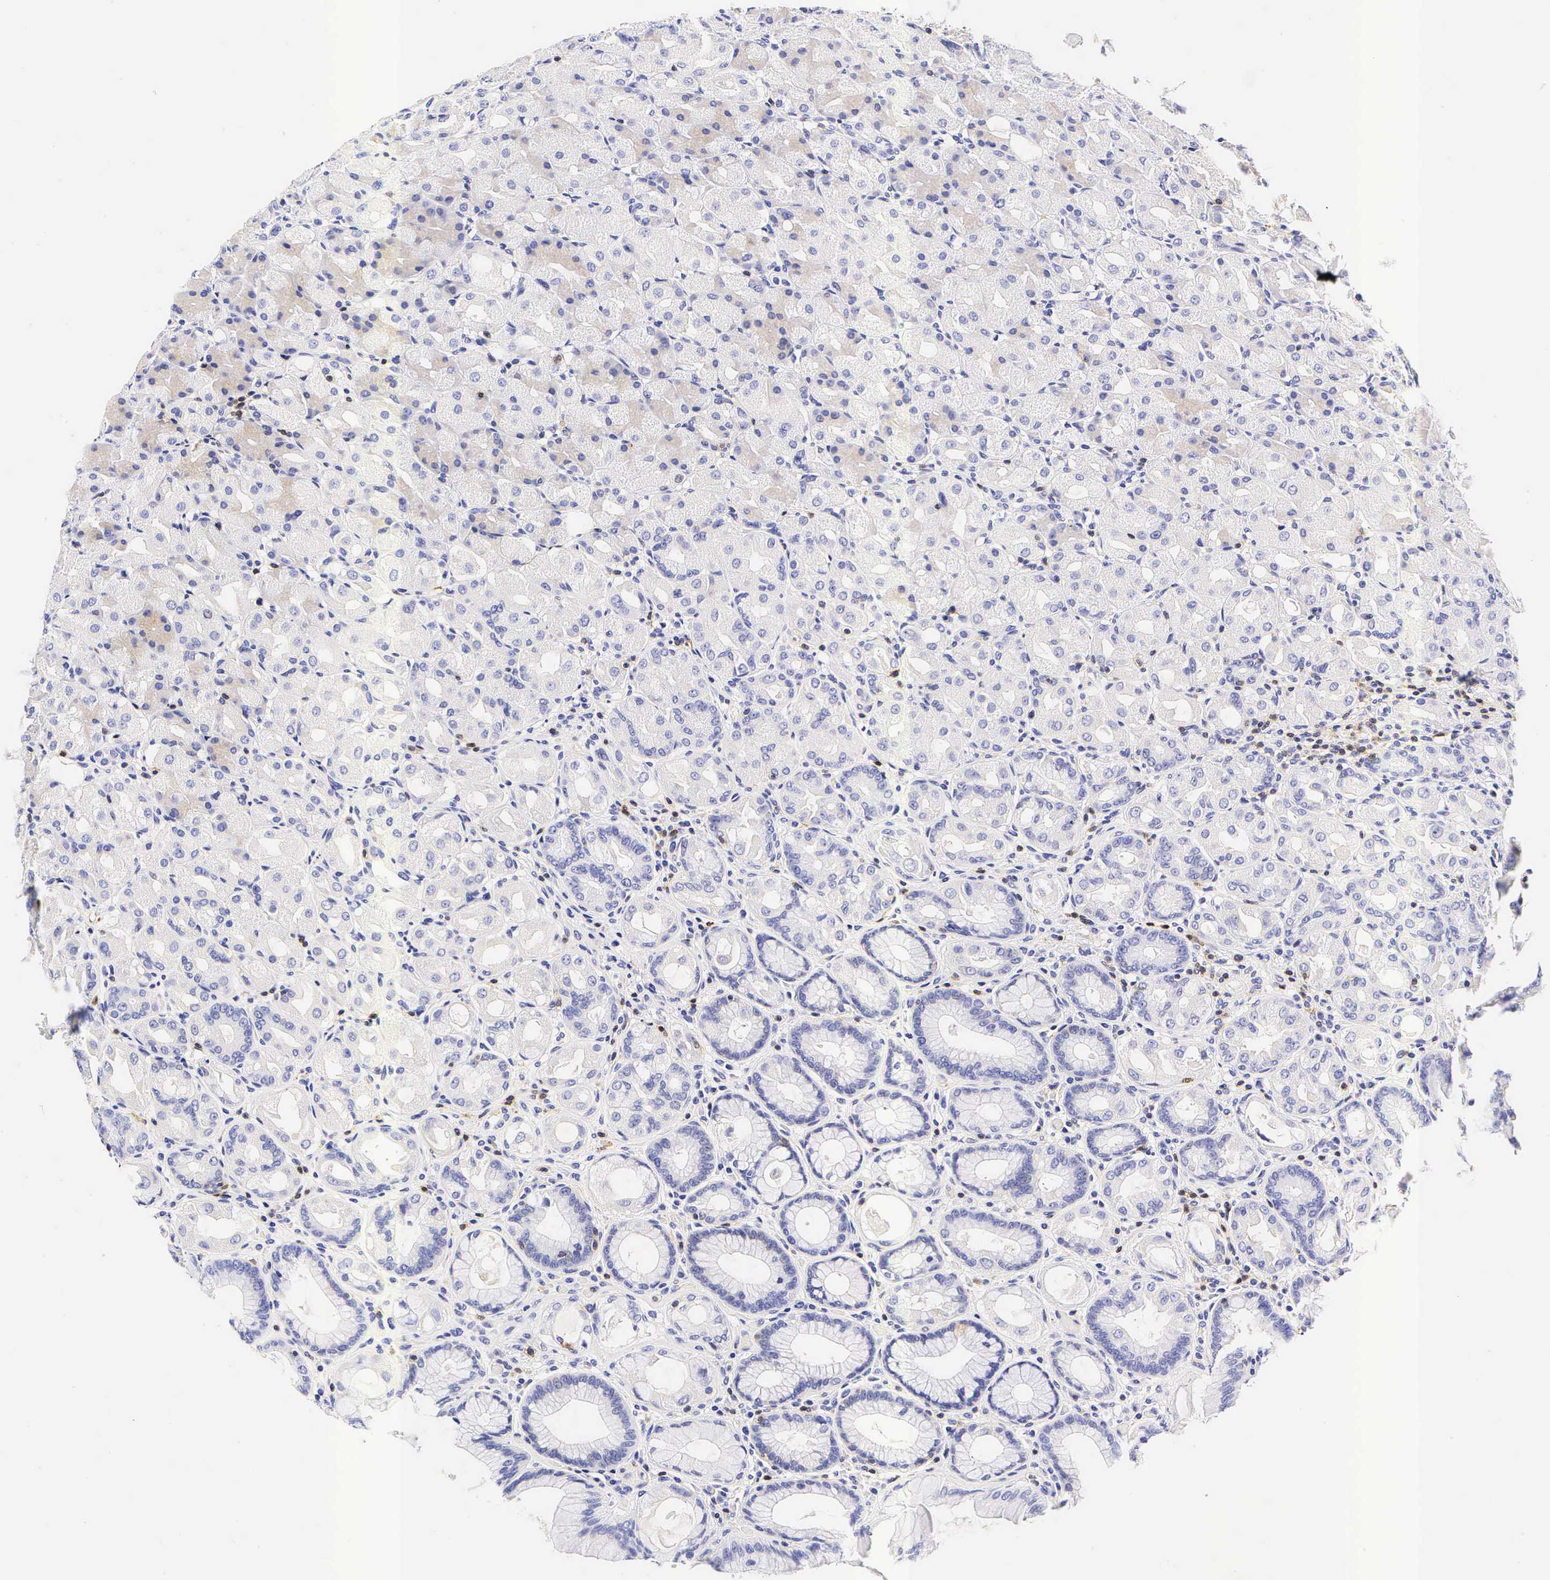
{"staining": {"intensity": "weak", "quantity": "25%-75%", "location": "cytoplasmic/membranous"}, "tissue": "stomach", "cell_type": "Glandular cells", "image_type": "normal", "snomed": [{"axis": "morphology", "description": "Normal tissue, NOS"}, {"axis": "topography", "description": "Stomach, upper"}], "caption": "IHC micrograph of benign stomach: stomach stained using immunohistochemistry (IHC) exhibits low levels of weak protein expression localized specifically in the cytoplasmic/membranous of glandular cells, appearing as a cytoplasmic/membranous brown color.", "gene": "CD3E", "patient": {"sex": "female", "age": 75}}